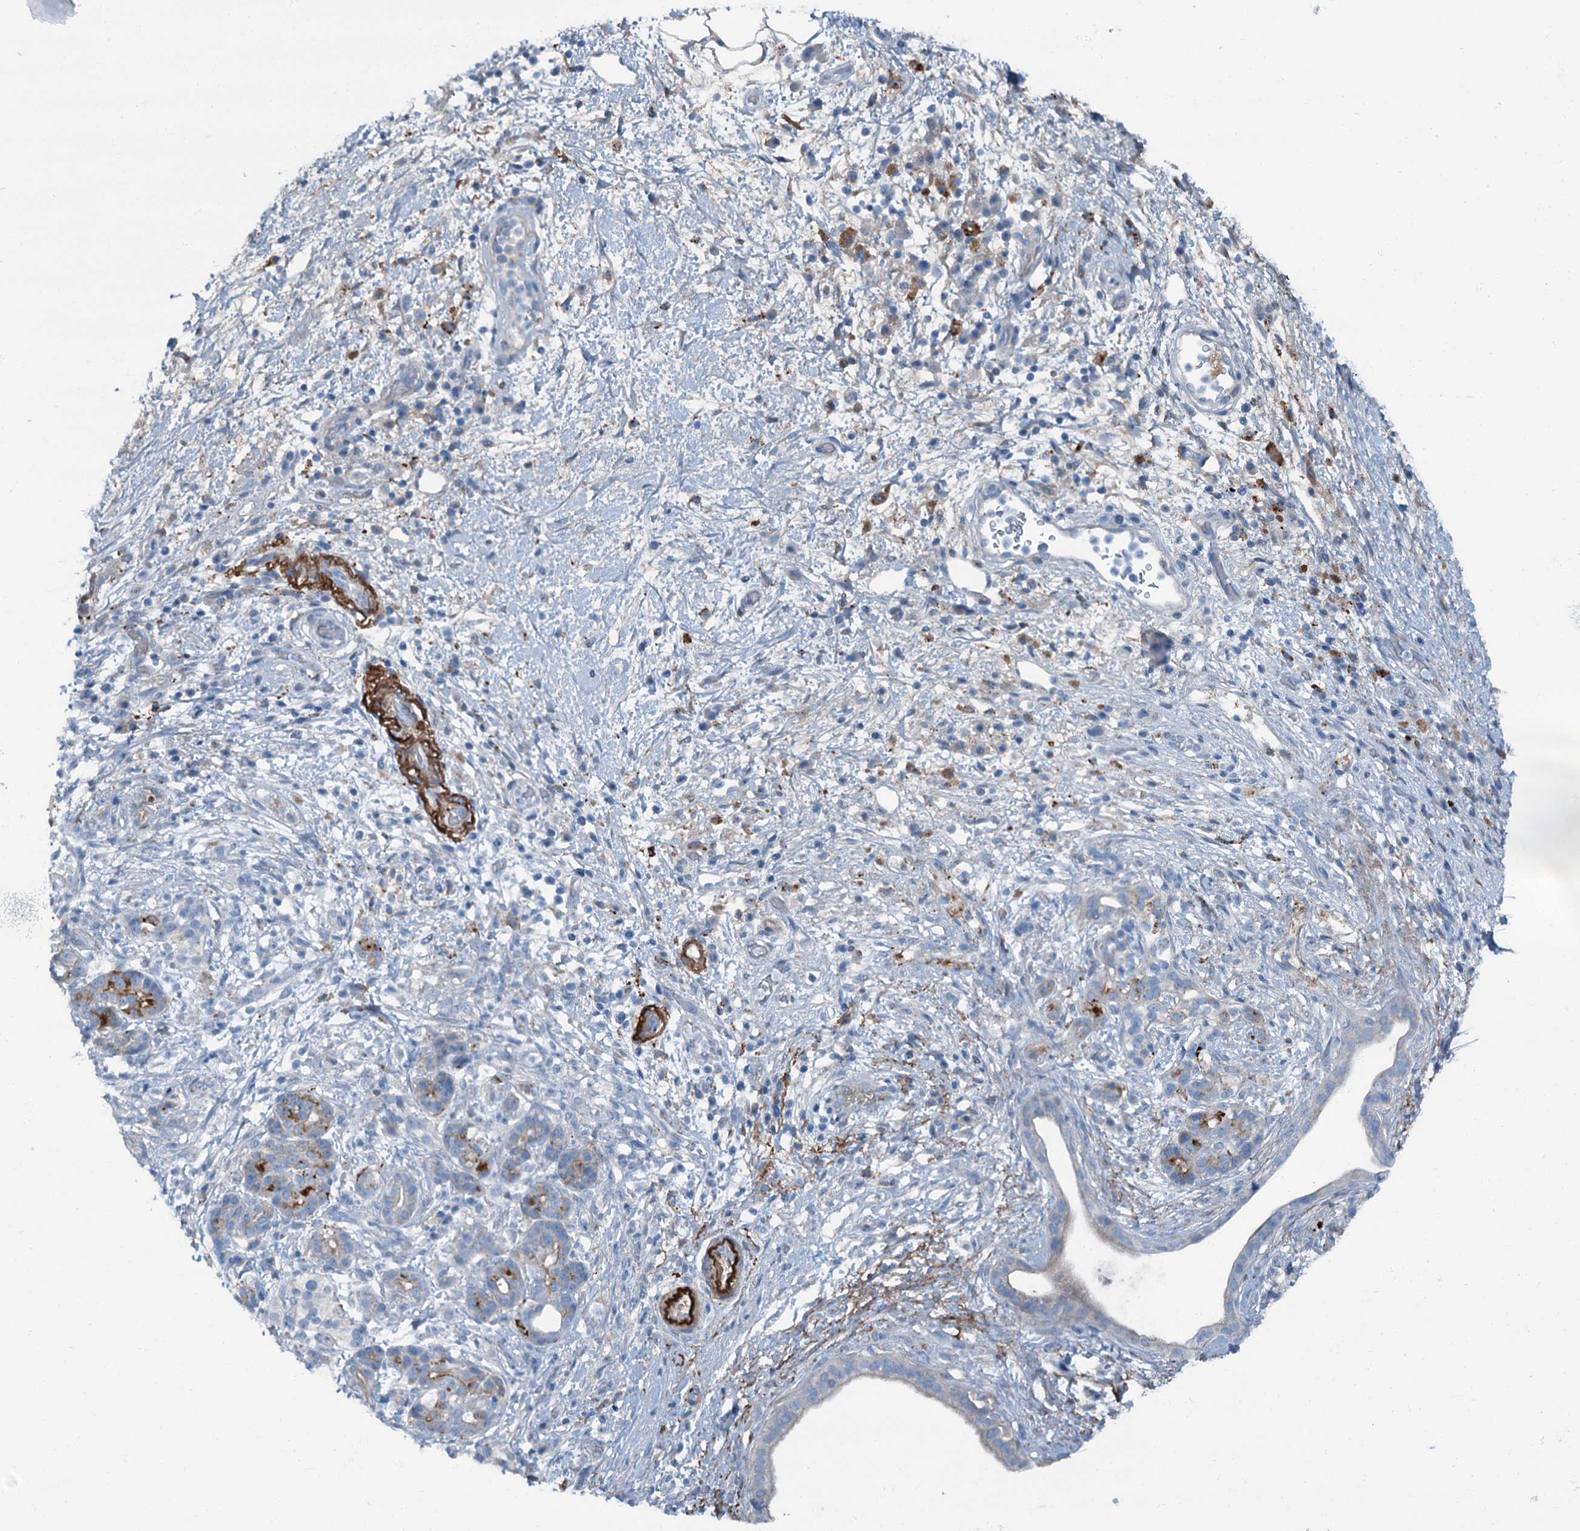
{"staining": {"intensity": "moderate", "quantity": "<25%", "location": "cytoplasmic/membranous"}, "tissue": "pancreatic cancer", "cell_type": "Tumor cells", "image_type": "cancer", "snomed": [{"axis": "morphology", "description": "Adenocarcinoma, NOS"}, {"axis": "topography", "description": "Pancreas"}], "caption": "This is a histology image of immunohistochemistry (IHC) staining of pancreatic cancer (adenocarcinoma), which shows moderate expression in the cytoplasmic/membranous of tumor cells.", "gene": "AXL", "patient": {"sex": "female", "age": 73}}